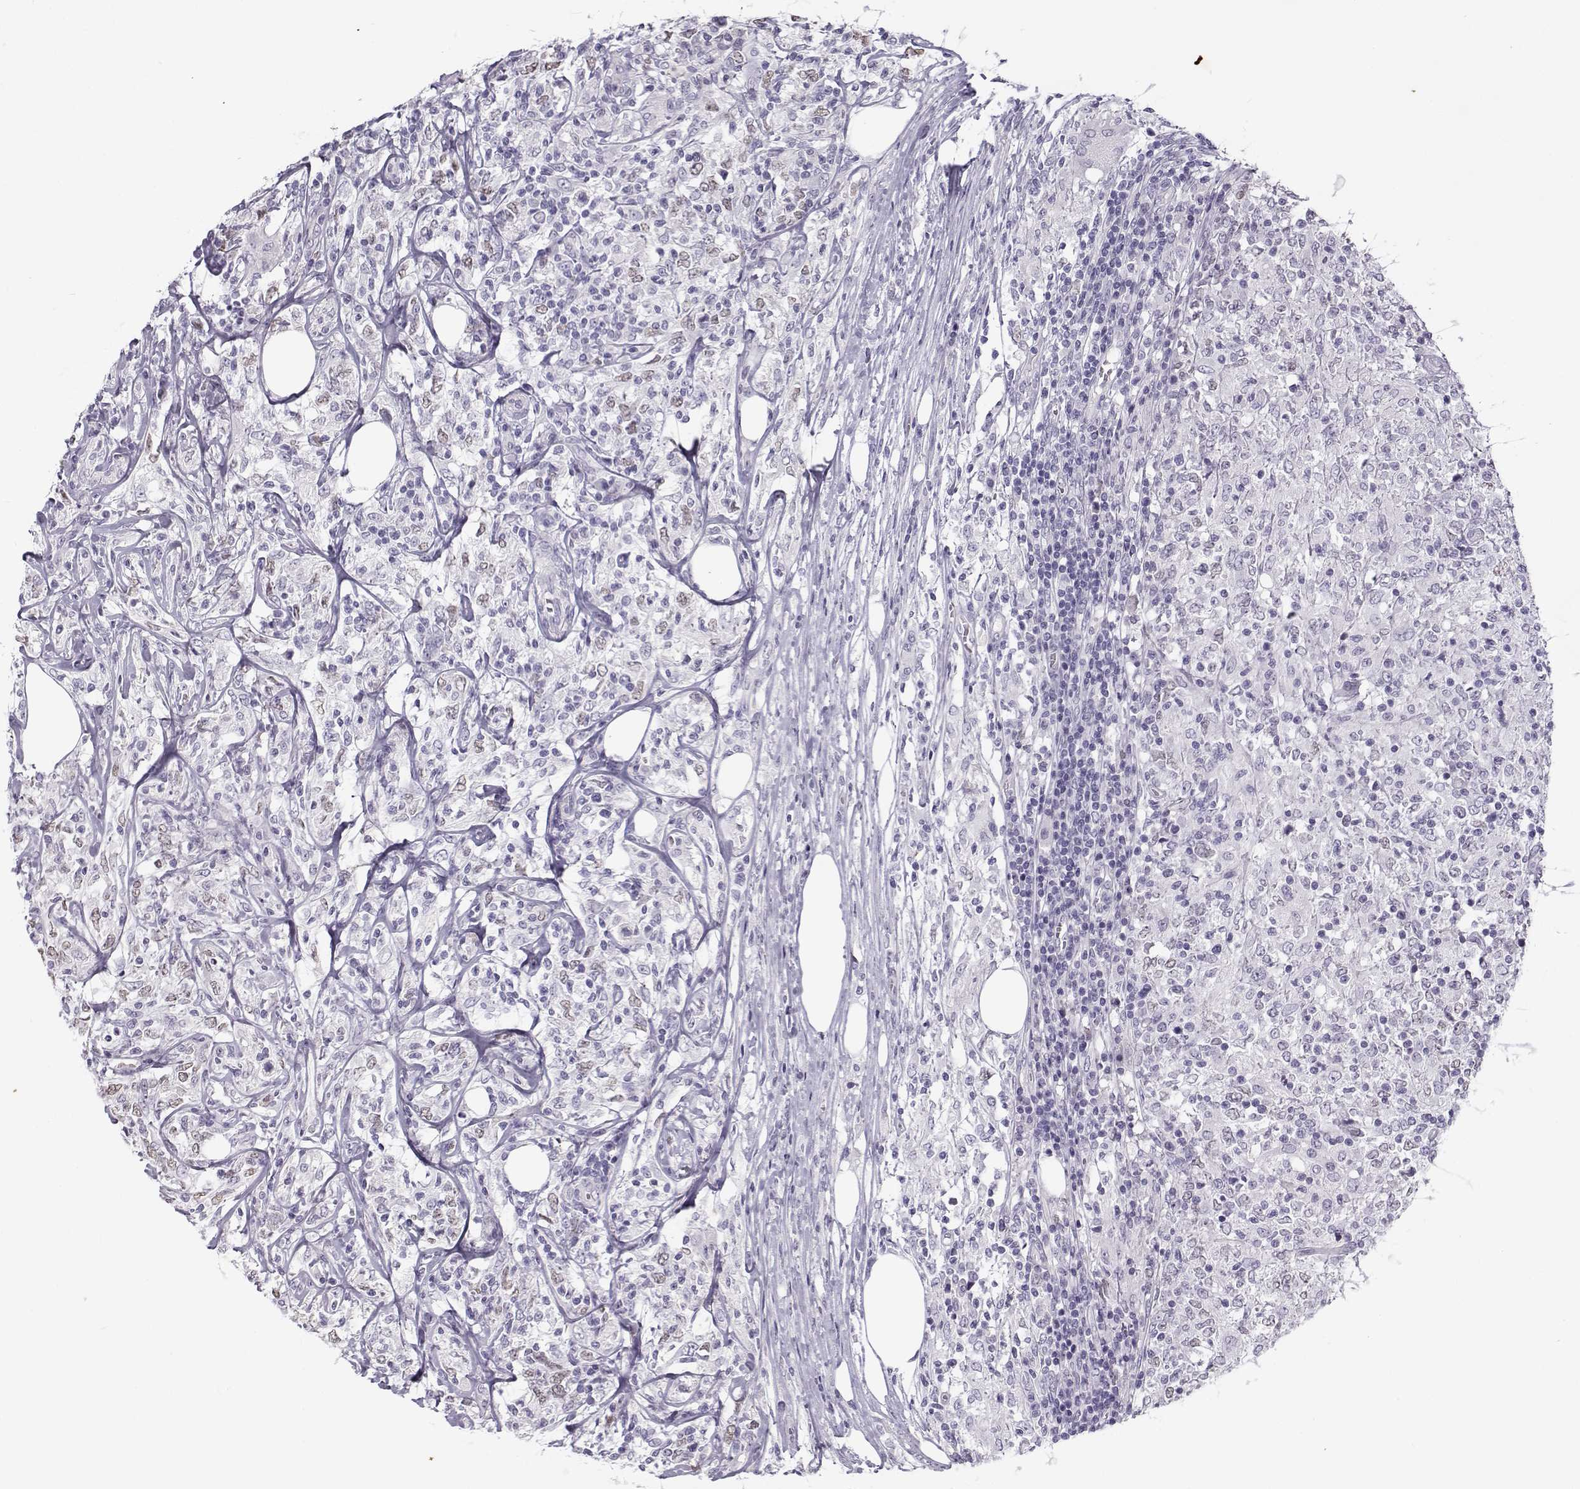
{"staining": {"intensity": "negative", "quantity": "none", "location": "none"}, "tissue": "lymphoma", "cell_type": "Tumor cells", "image_type": "cancer", "snomed": [{"axis": "morphology", "description": "Malignant lymphoma, non-Hodgkin's type, High grade"}, {"axis": "topography", "description": "Lymph node"}], "caption": "This photomicrograph is of malignant lymphoma, non-Hodgkin's type (high-grade) stained with IHC to label a protein in brown with the nuclei are counter-stained blue. There is no positivity in tumor cells.", "gene": "TEX55", "patient": {"sex": "female", "age": 84}}